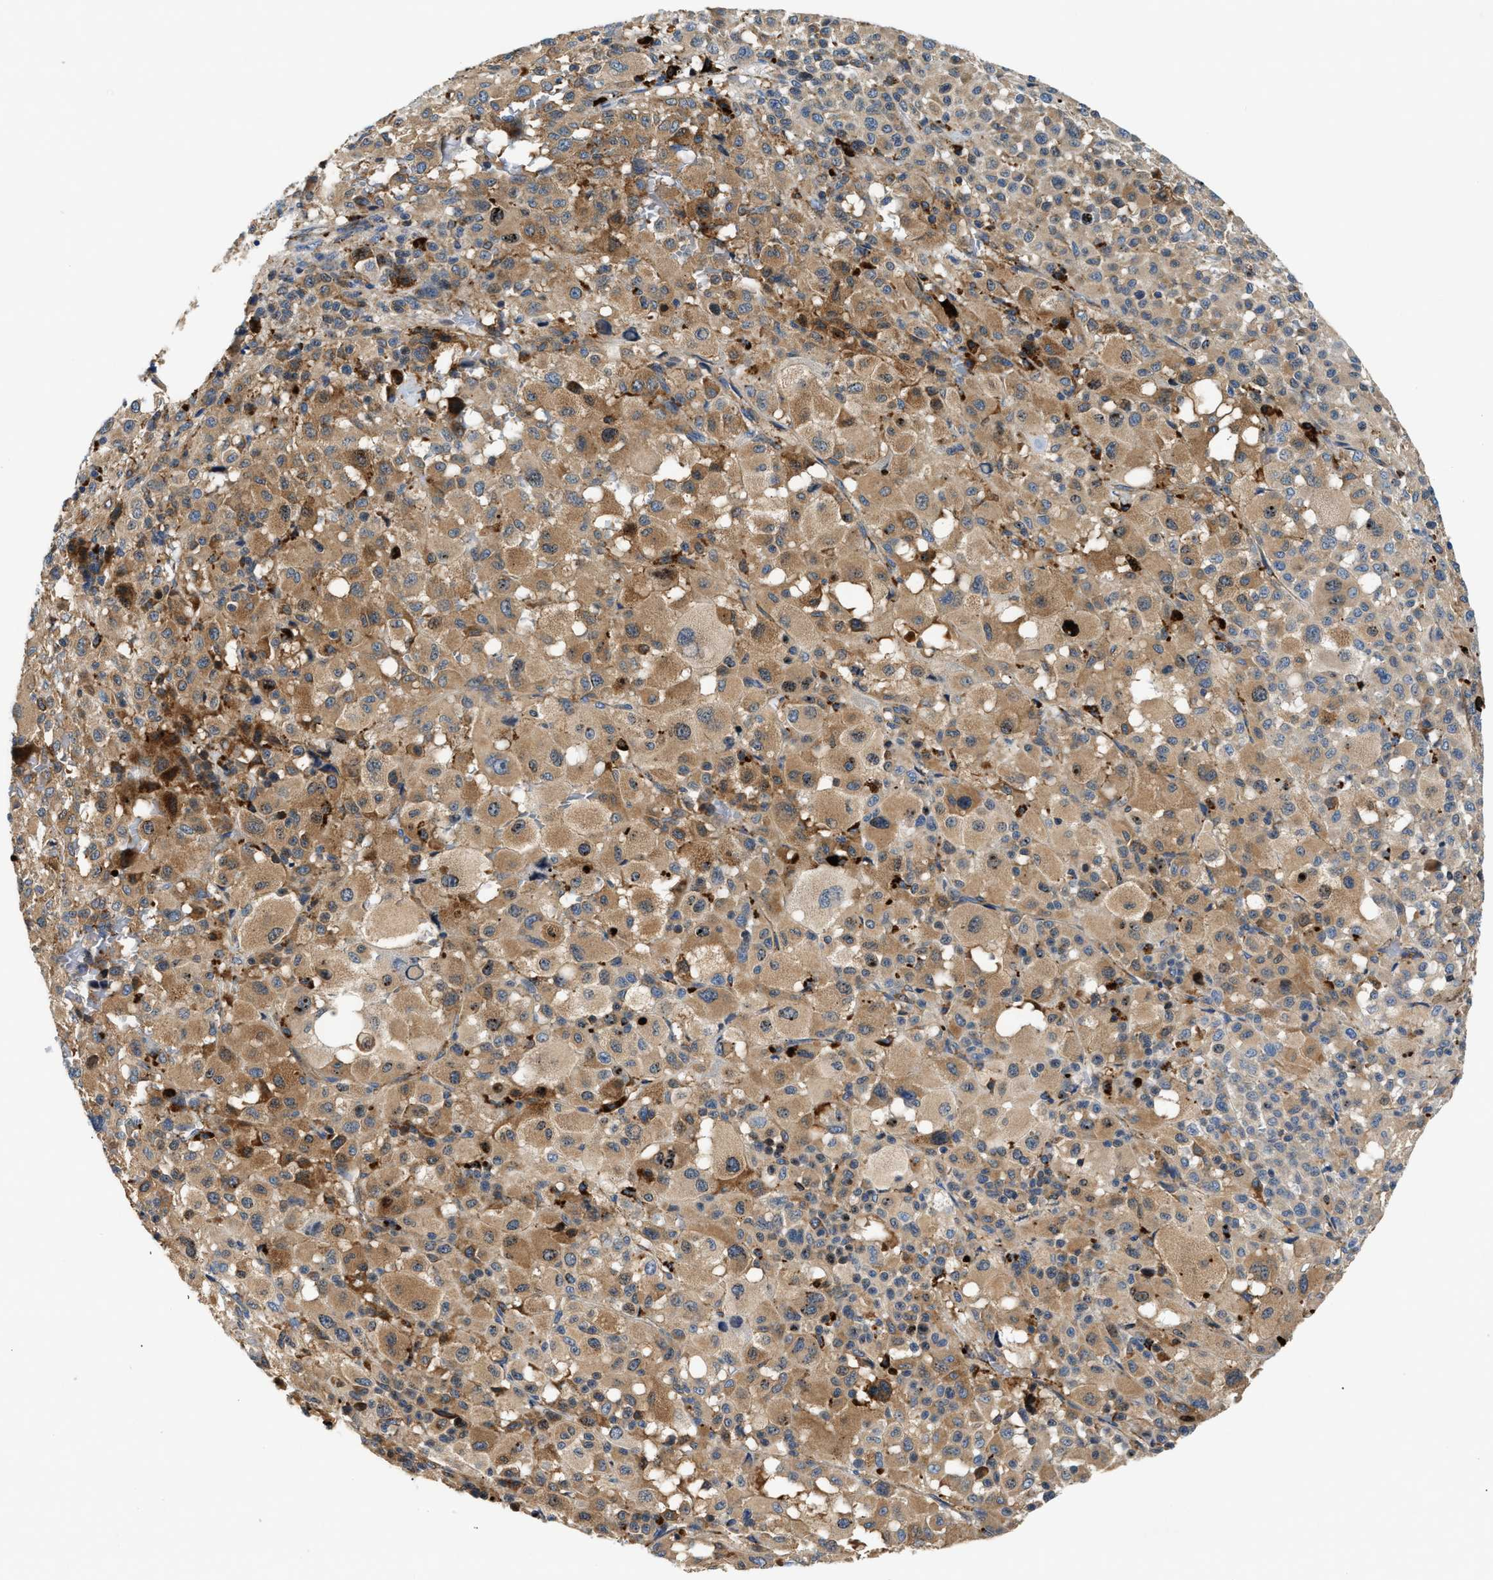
{"staining": {"intensity": "moderate", "quantity": ">75%", "location": "cytoplasmic/membranous"}, "tissue": "melanoma", "cell_type": "Tumor cells", "image_type": "cancer", "snomed": [{"axis": "morphology", "description": "Malignant melanoma, Metastatic site"}, {"axis": "topography", "description": "Skin"}], "caption": "Brown immunohistochemical staining in melanoma demonstrates moderate cytoplasmic/membranous expression in about >75% of tumor cells.", "gene": "AMZ1", "patient": {"sex": "female", "age": 74}}